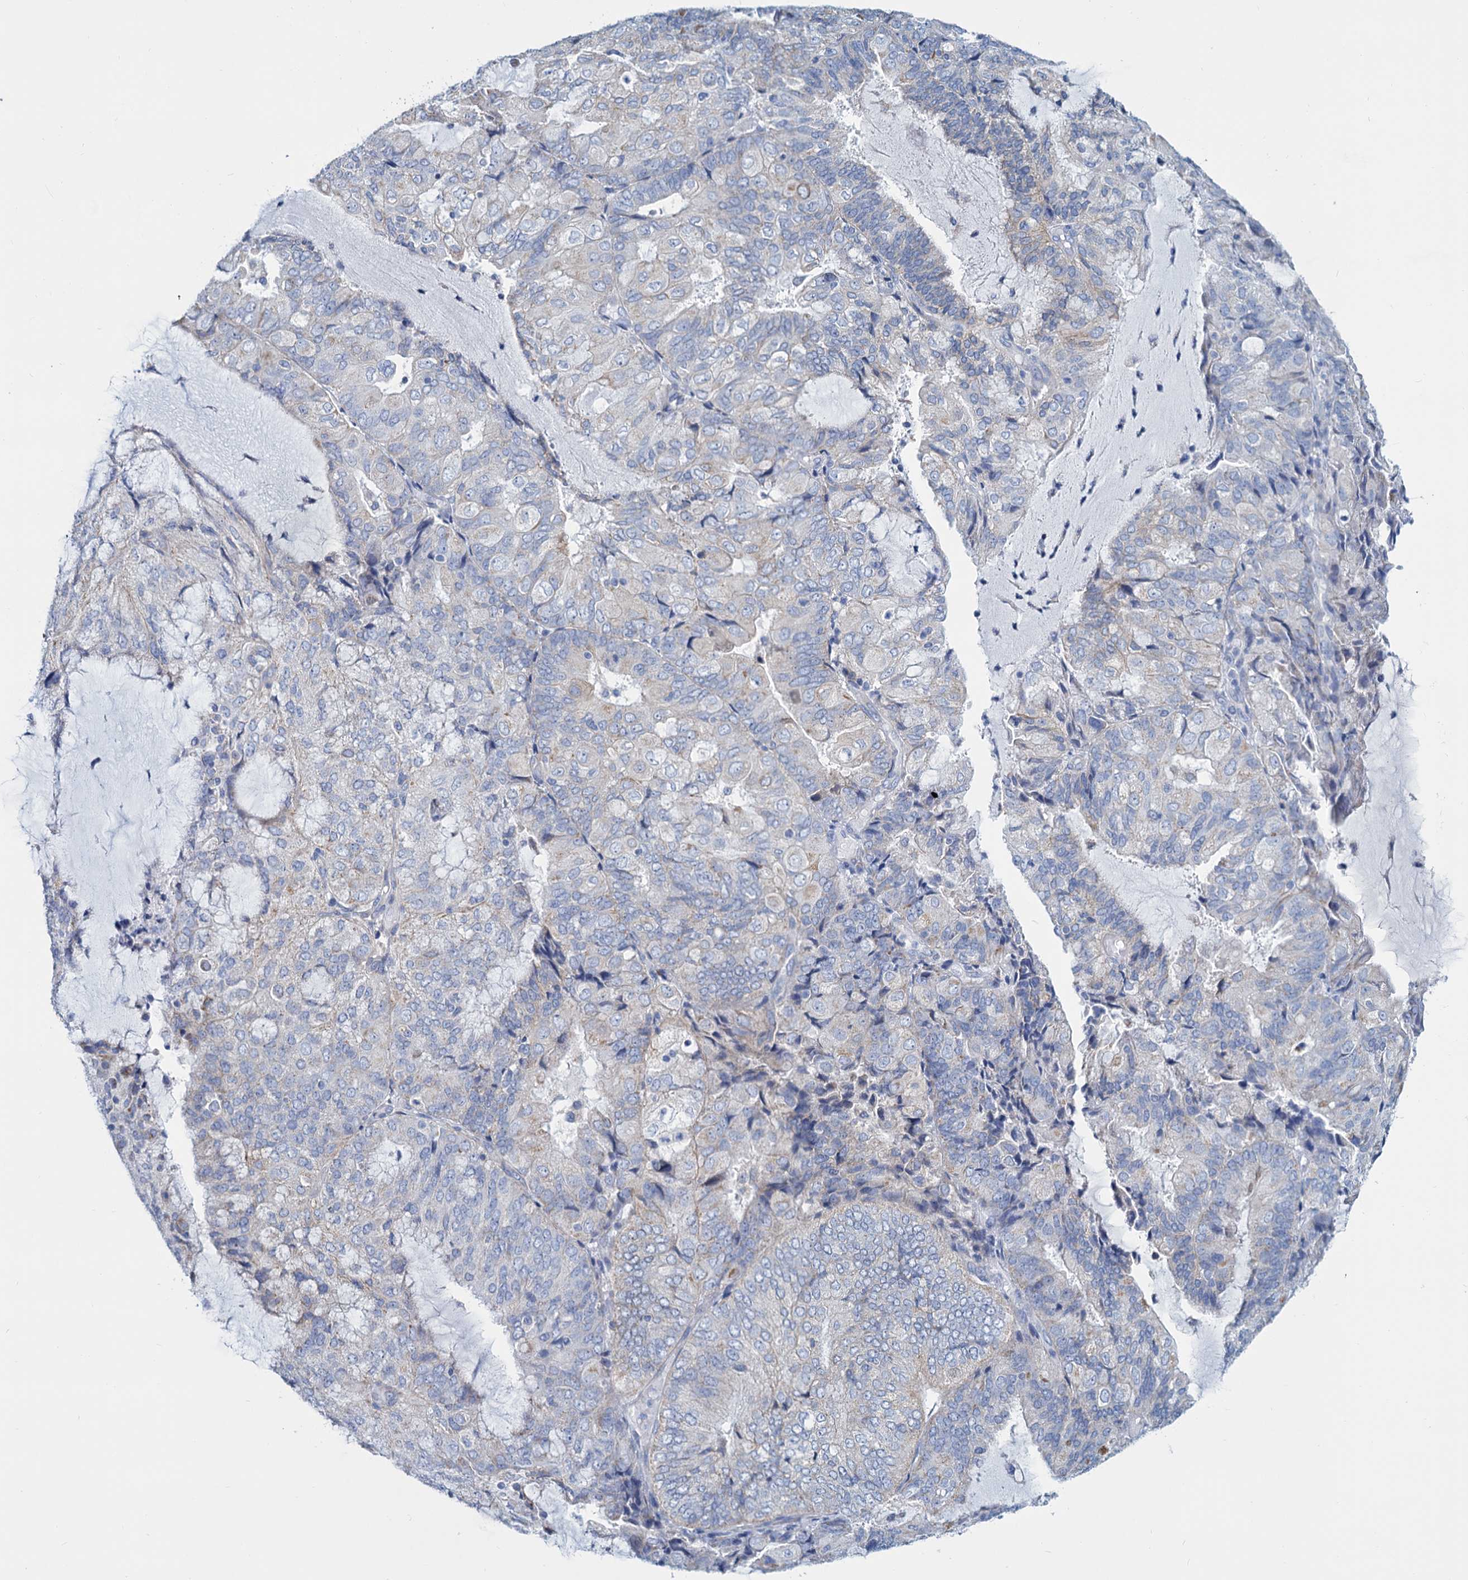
{"staining": {"intensity": "negative", "quantity": "none", "location": "none"}, "tissue": "endometrial cancer", "cell_type": "Tumor cells", "image_type": "cancer", "snomed": [{"axis": "morphology", "description": "Adenocarcinoma, NOS"}, {"axis": "topography", "description": "Endometrium"}], "caption": "IHC of human endometrial adenocarcinoma shows no positivity in tumor cells. (Immunohistochemistry, brightfield microscopy, high magnification).", "gene": "SLC1A3", "patient": {"sex": "female", "age": 81}}